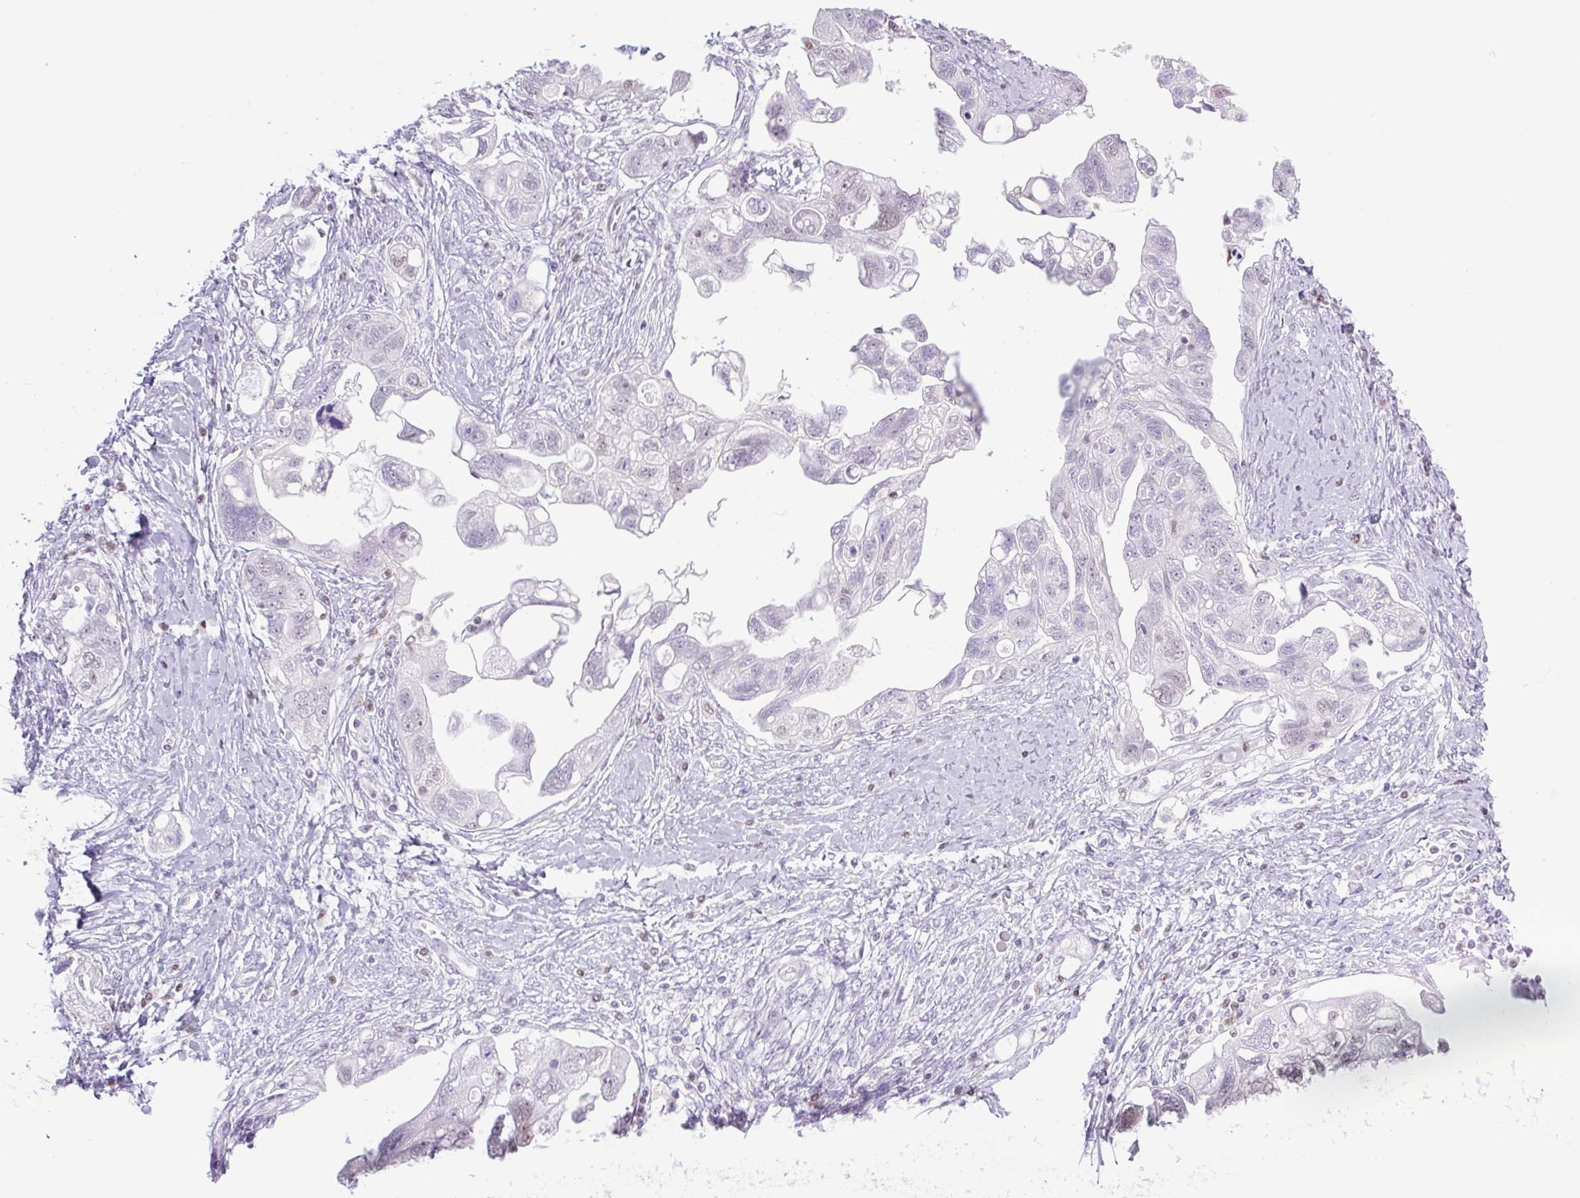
{"staining": {"intensity": "weak", "quantity": "<25%", "location": "nuclear"}, "tissue": "ovarian cancer", "cell_type": "Tumor cells", "image_type": "cancer", "snomed": [{"axis": "morphology", "description": "Carcinoma, NOS"}, {"axis": "morphology", "description": "Cystadenocarcinoma, serous, NOS"}, {"axis": "topography", "description": "Ovary"}], "caption": "This is a image of immunohistochemistry (IHC) staining of ovarian cancer, which shows no staining in tumor cells.", "gene": "TLE3", "patient": {"sex": "female", "age": 69}}